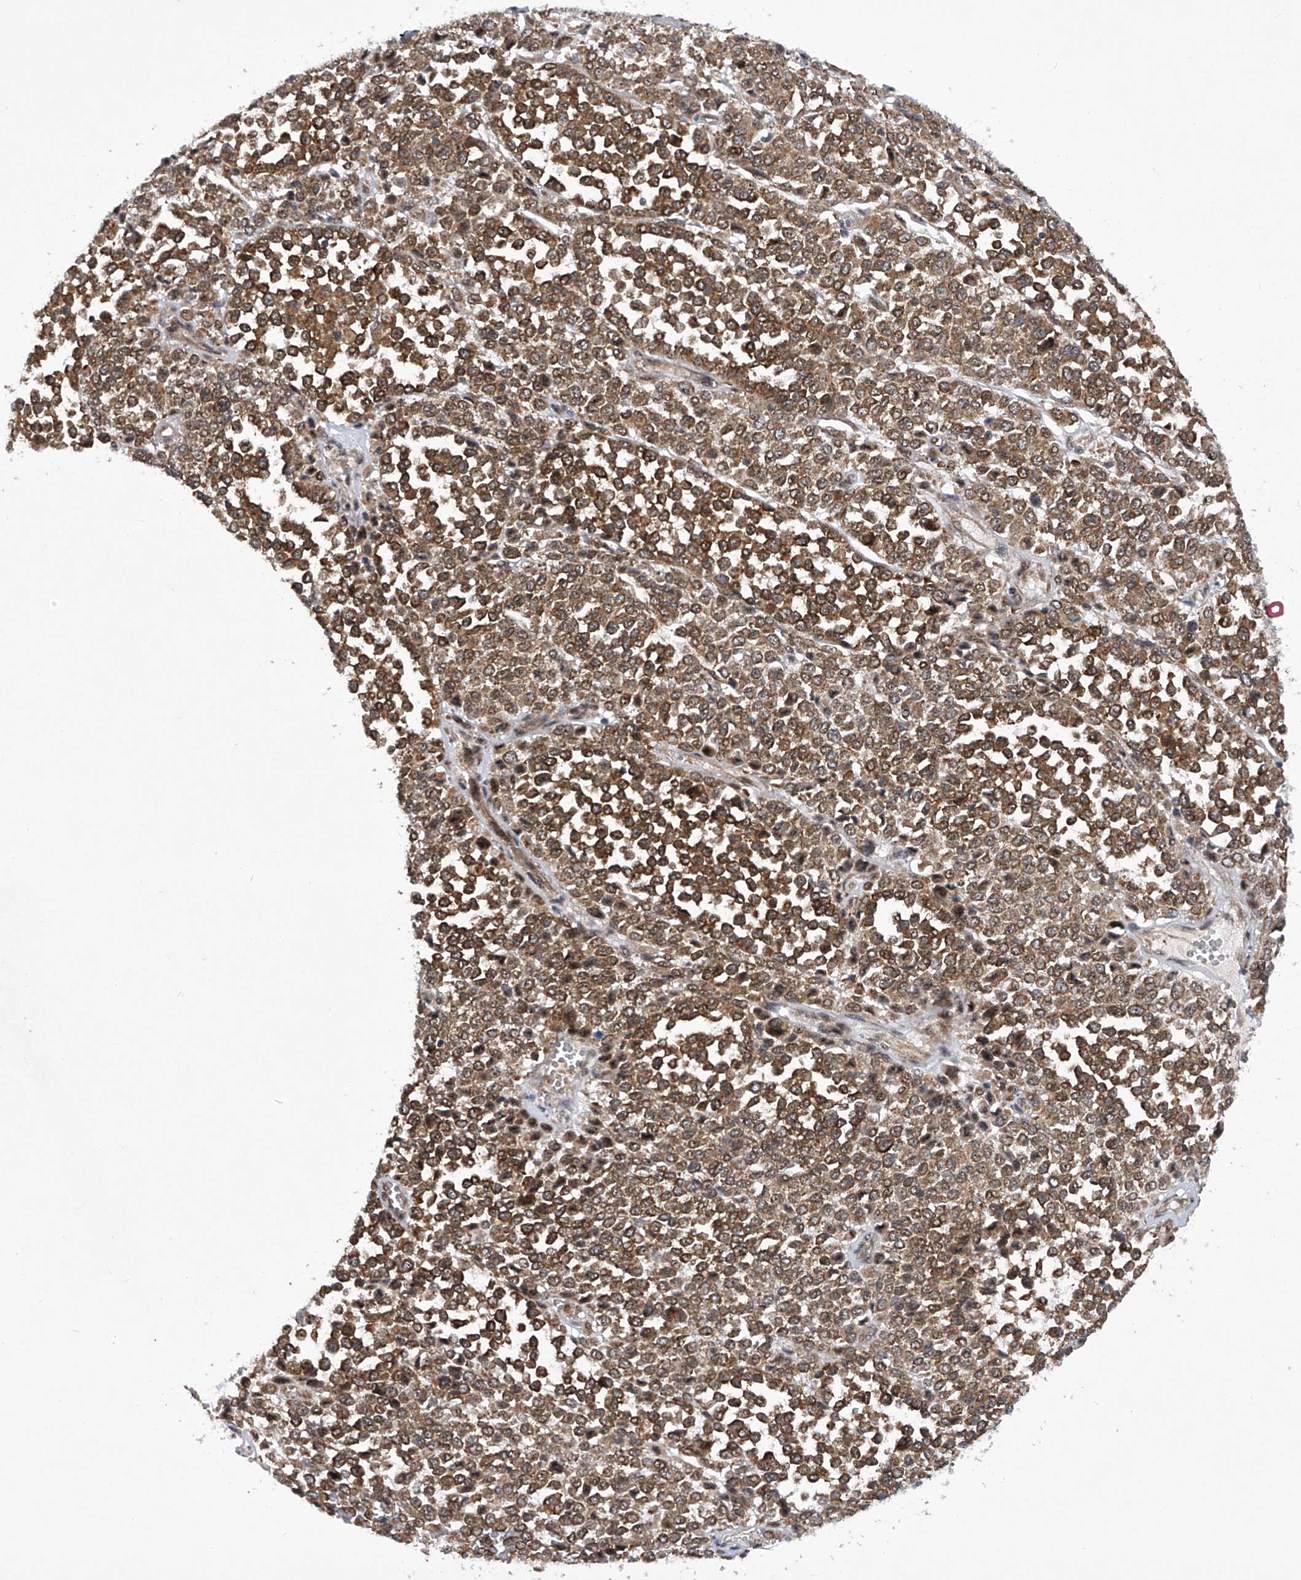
{"staining": {"intensity": "strong", "quantity": ">75%", "location": "cytoplasmic/membranous"}, "tissue": "melanoma", "cell_type": "Tumor cells", "image_type": "cancer", "snomed": [{"axis": "morphology", "description": "Malignant melanoma, Metastatic site"}, {"axis": "topography", "description": "Pancreas"}], "caption": "Protein expression analysis of malignant melanoma (metastatic site) exhibits strong cytoplasmic/membranous expression in about >75% of tumor cells.", "gene": "CISH", "patient": {"sex": "female", "age": 30}}